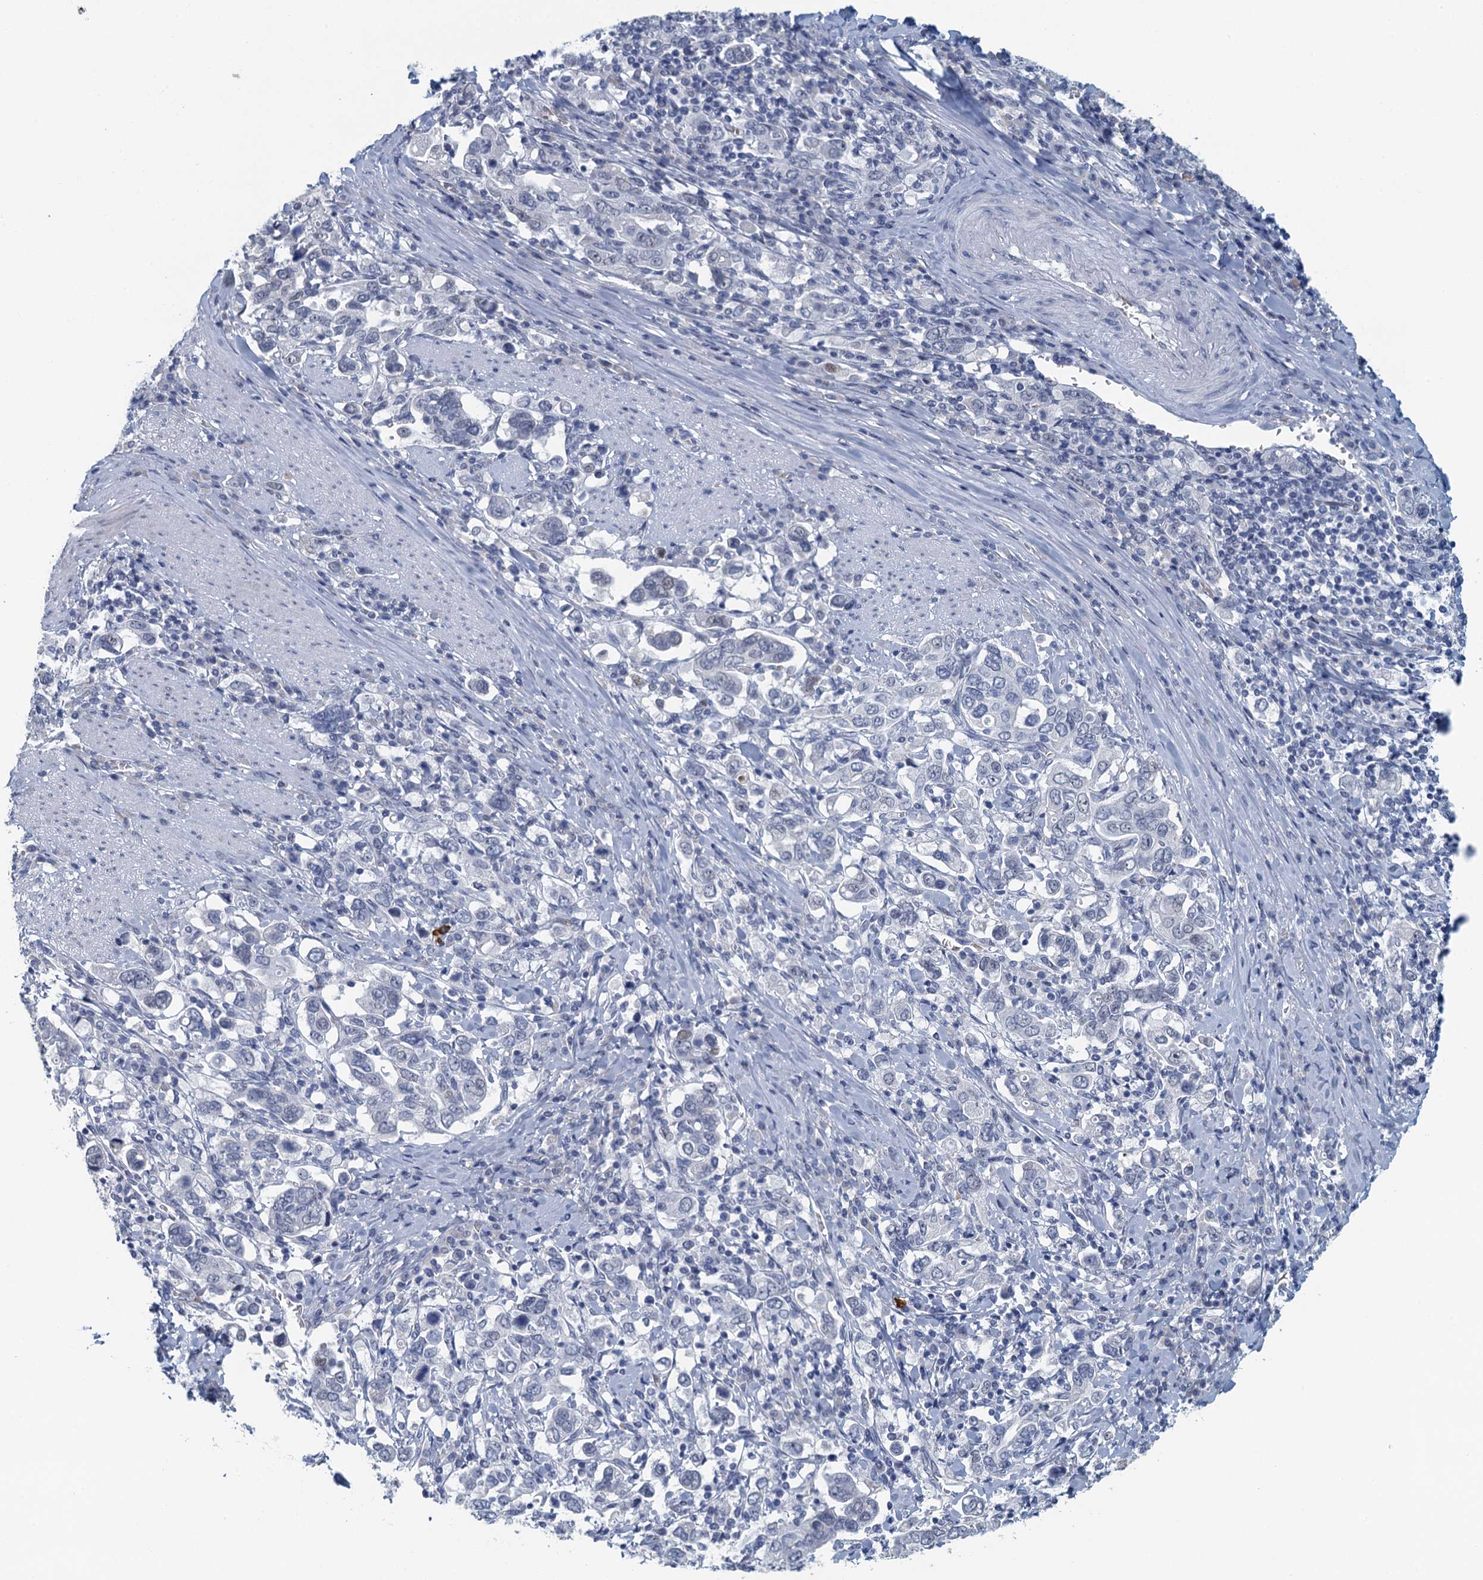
{"staining": {"intensity": "negative", "quantity": "none", "location": "none"}, "tissue": "stomach cancer", "cell_type": "Tumor cells", "image_type": "cancer", "snomed": [{"axis": "morphology", "description": "Adenocarcinoma, NOS"}, {"axis": "topography", "description": "Stomach, upper"}], "caption": "A histopathology image of human stomach cancer (adenocarcinoma) is negative for staining in tumor cells. The staining was performed using DAB (3,3'-diaminobenzidine) to visualize the protein expression in brown, while the nuclei were stained in blue with hematoxylin (Magnification: 20x).", "gene": "TTLL9", "patient": {"sex": "male", "age": 62}}